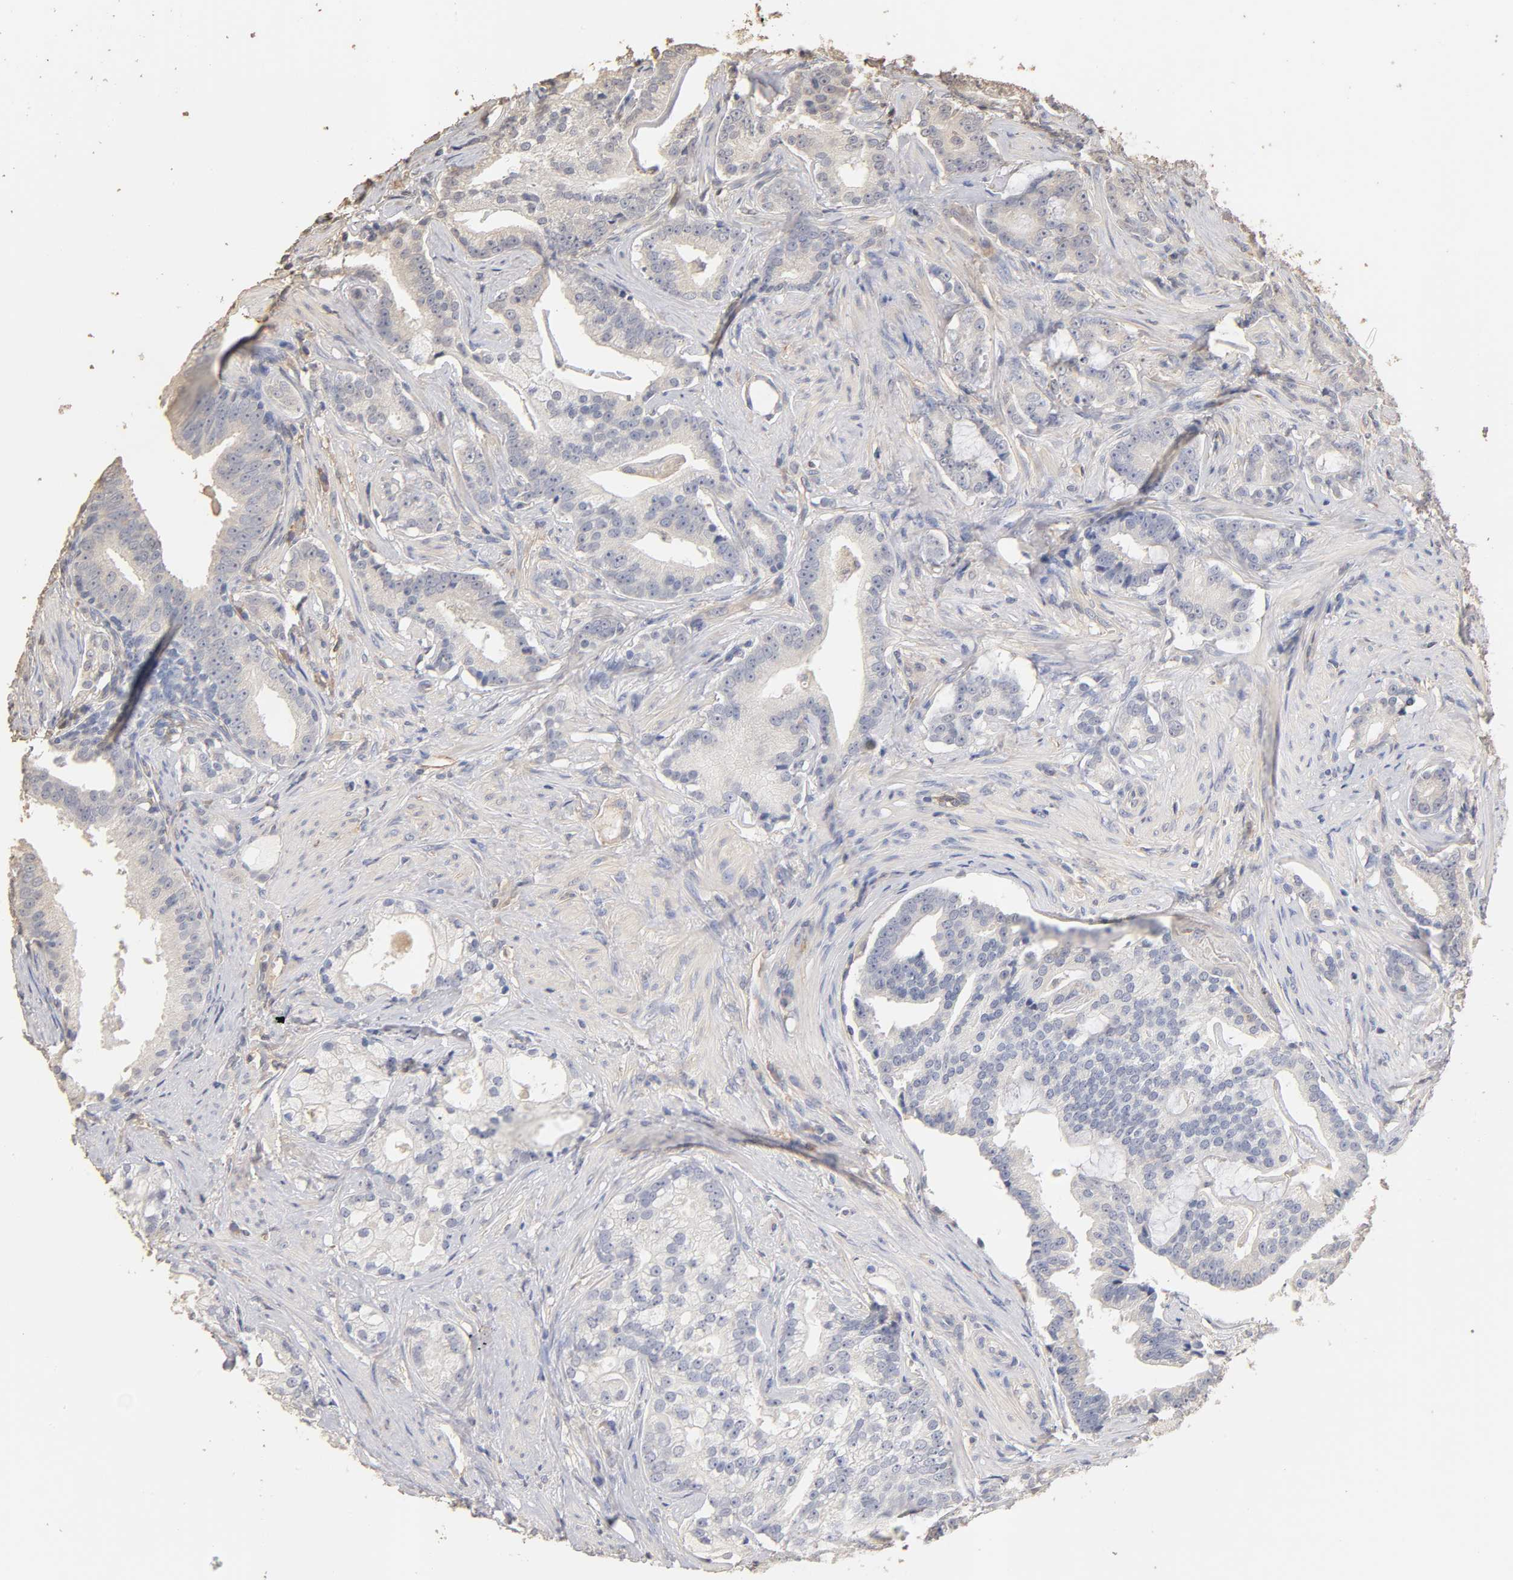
{"staining": {"intensity": "negative", "quantity": "none", "location": "none"}, "tissue": "prostate cancer", "cell_type": "Tumor cells", "image_type": "cancer", "snomed": [{"axis": "morphology", "description": "Adenocarcinoma, Low grade"}, {"axis": "topography", "description": "Prostate"}], "caption": "Tumor cells are negative for protein expression in human adenocarcinoma (low-grade) (prostate).", "gene": "VSIG4", "patient": {"sex": "male", "age": 58}}